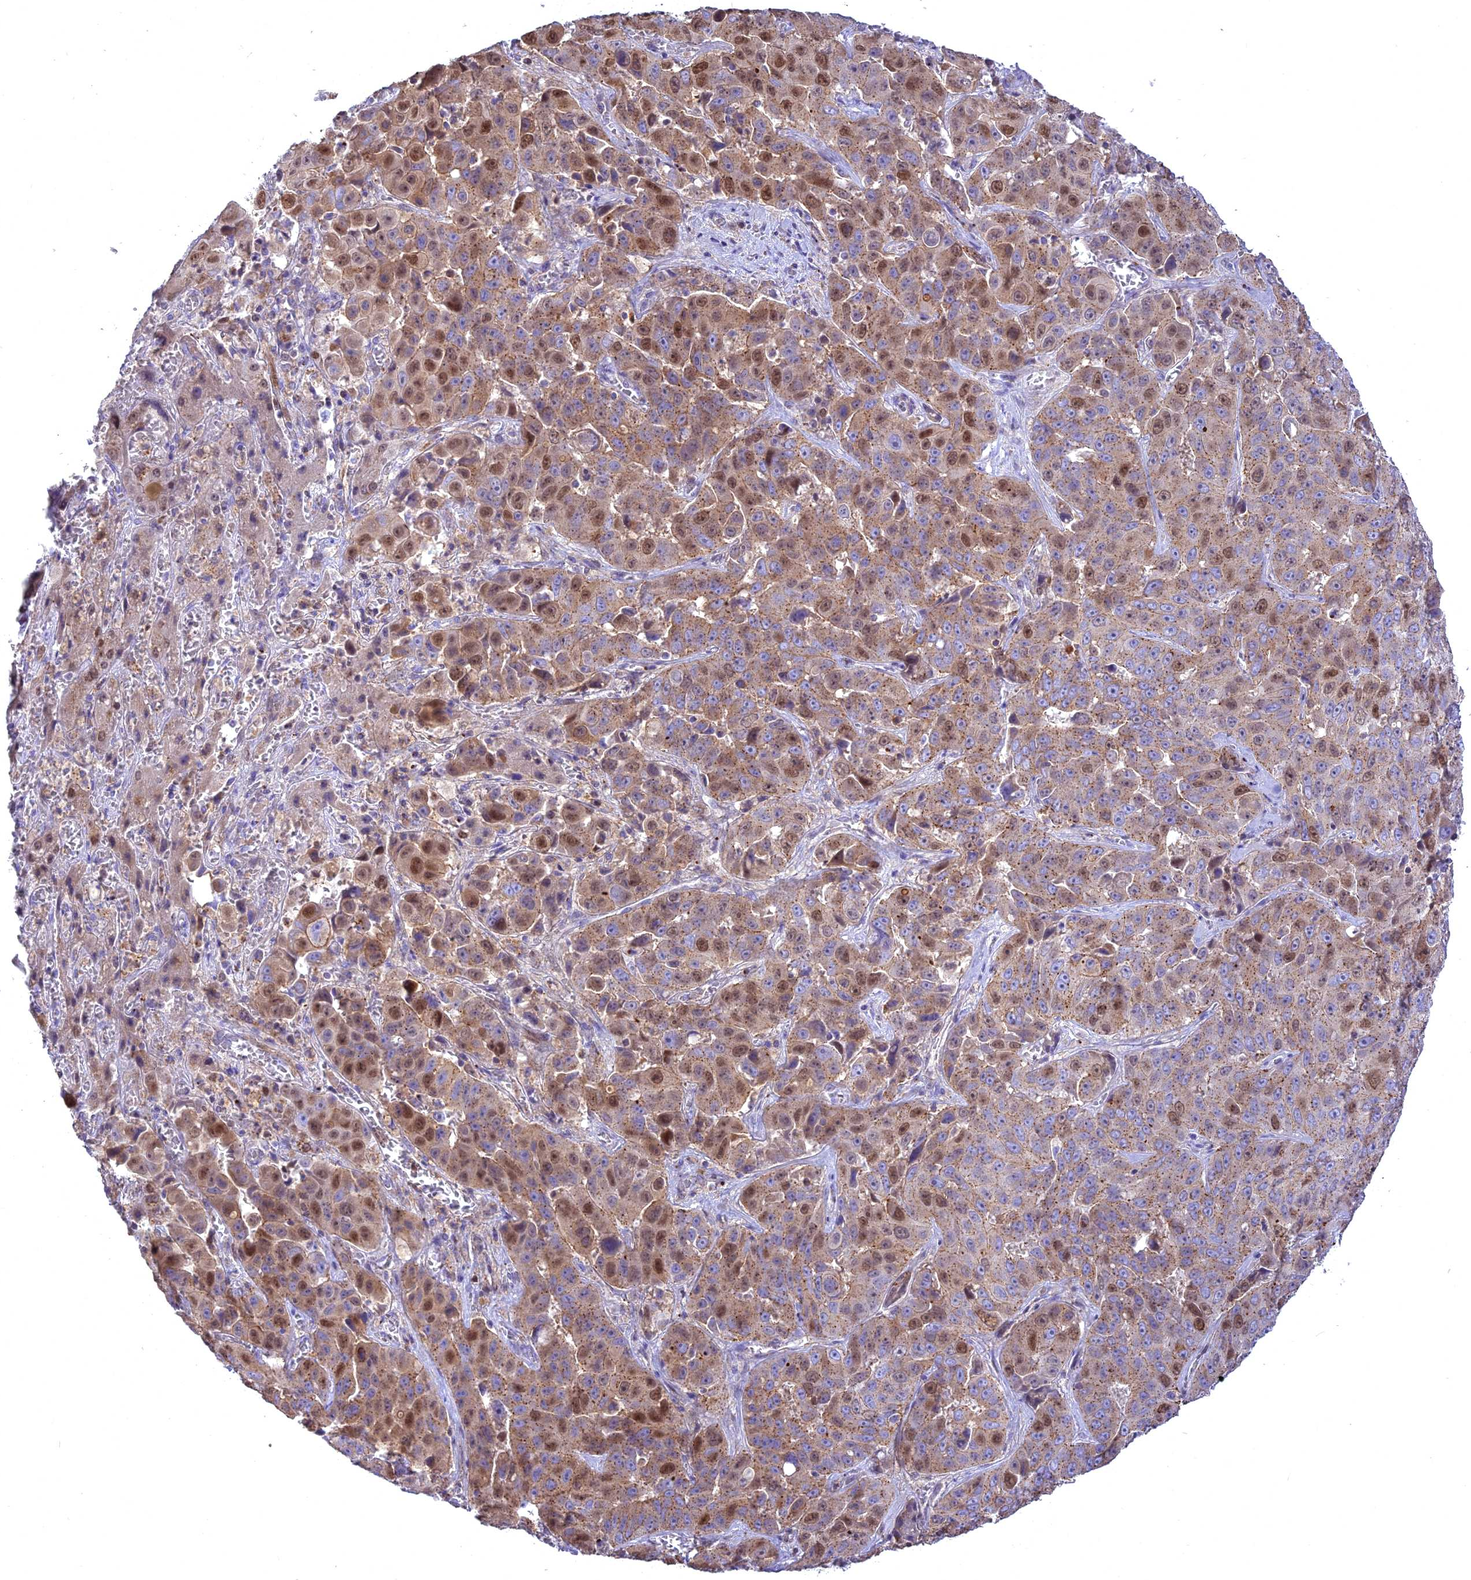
{"staining": {"intensity": "moderate", "quantity": "25%-75%", "location": "cytoplasmic/membranous,nuclear"}, "tissue": "liver cancer", "cell_type": "Tumor cells", "image_type": "cancer", "snomed": [{"axis": "morphology", "description": "Cholangiocarcinoma"}, {"axis": "topography", "description": "Liver"}], "caption": "This is an image of IHC staining of cholangiocarcinoma (liver), which shows moderate expression in the cytoplasmic/membranous and nuclear of tumor cells.", "gene": "CENPV", "patient": {"sex": "female", "age": 52}}